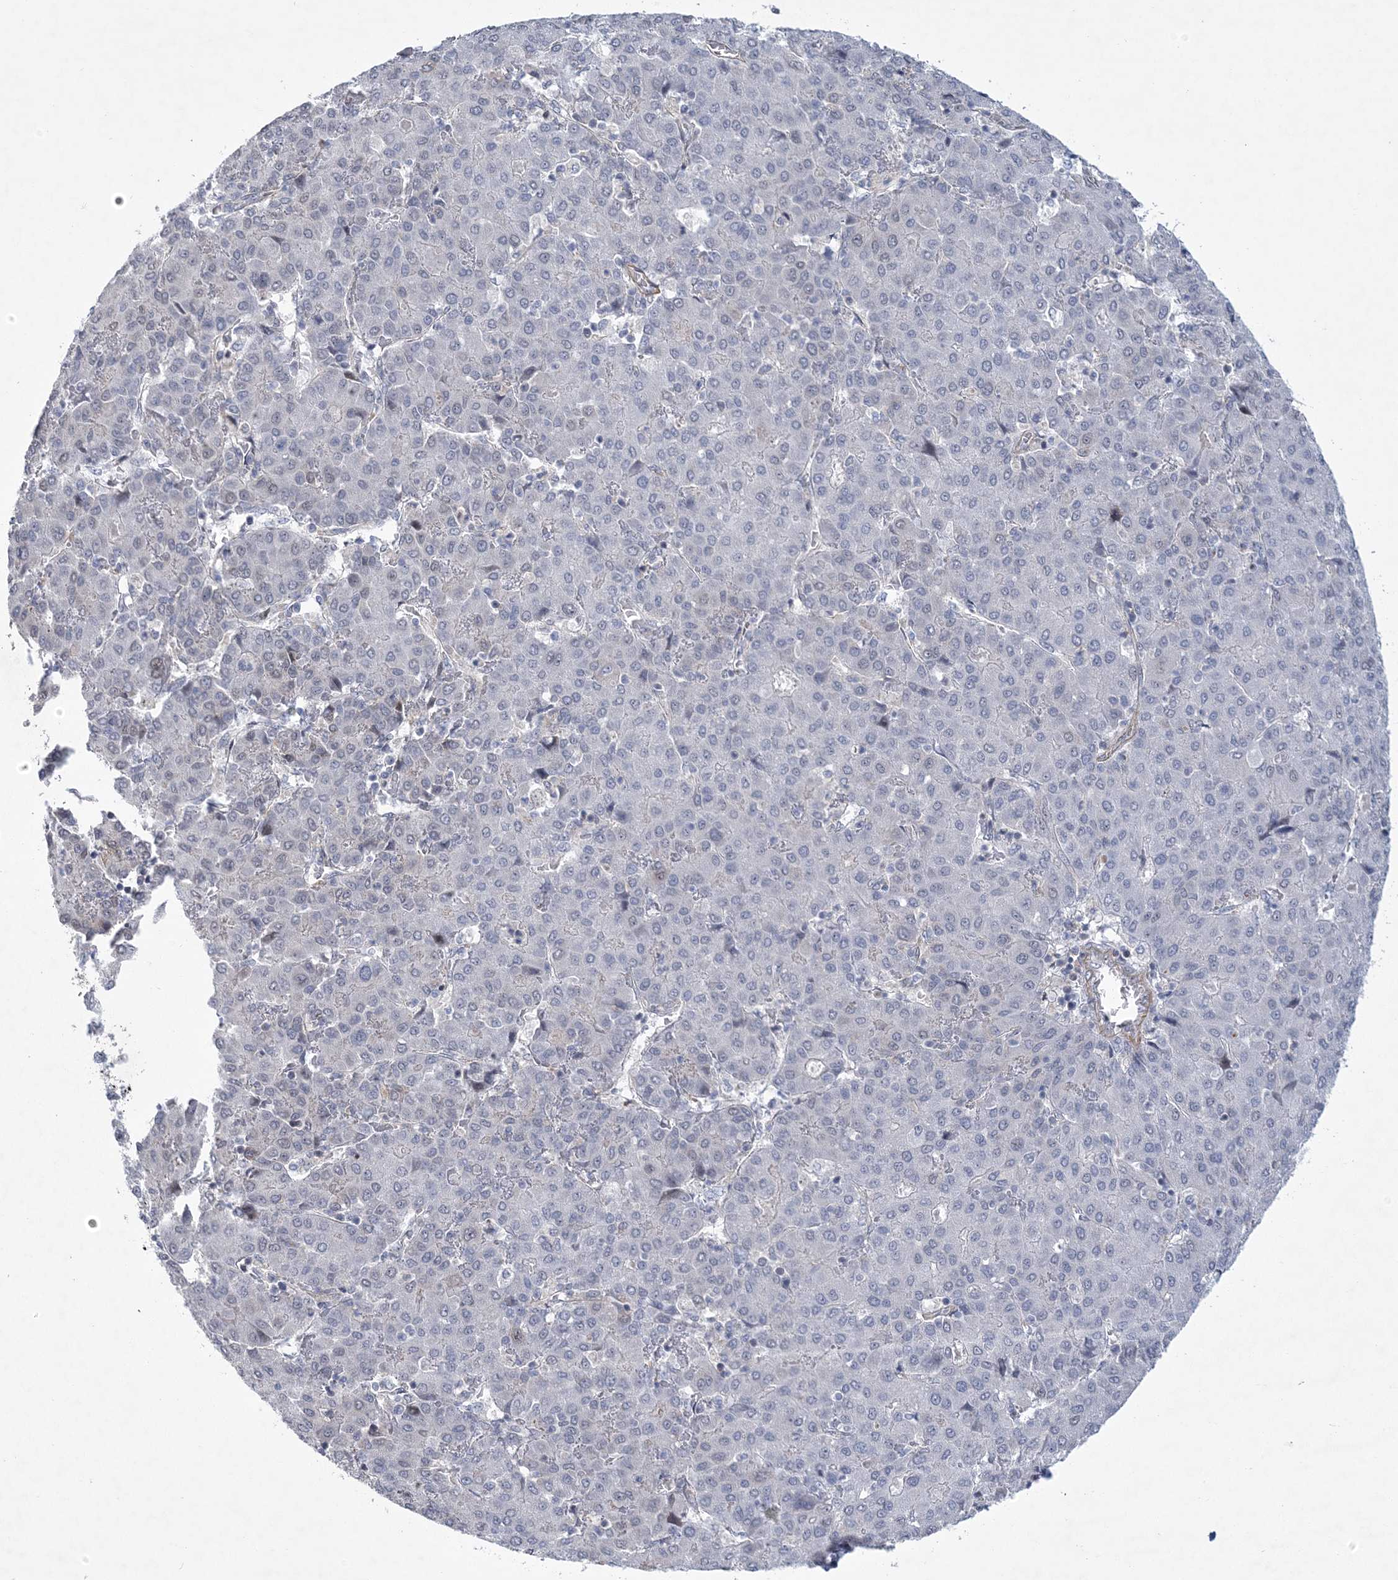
{"staining": {"intensity": "negative", "quantity": "none", "location": "none"}, "tissue": "liver cancer", "cell_type": "Tumor cells", "image_type": "cancer", "snomed": [{"axis": "morphology", "description": "Carcinoma, Hepatocellular, NOS"}, {"axis": "topography", "description": "Liver"}], "caption": "Tumor cells are negative for brown protein staining in liver cancer (hepatocellular carcinoma).", "gene": "HOMEZ", "patient": {"sex": "male", "age": 65}}